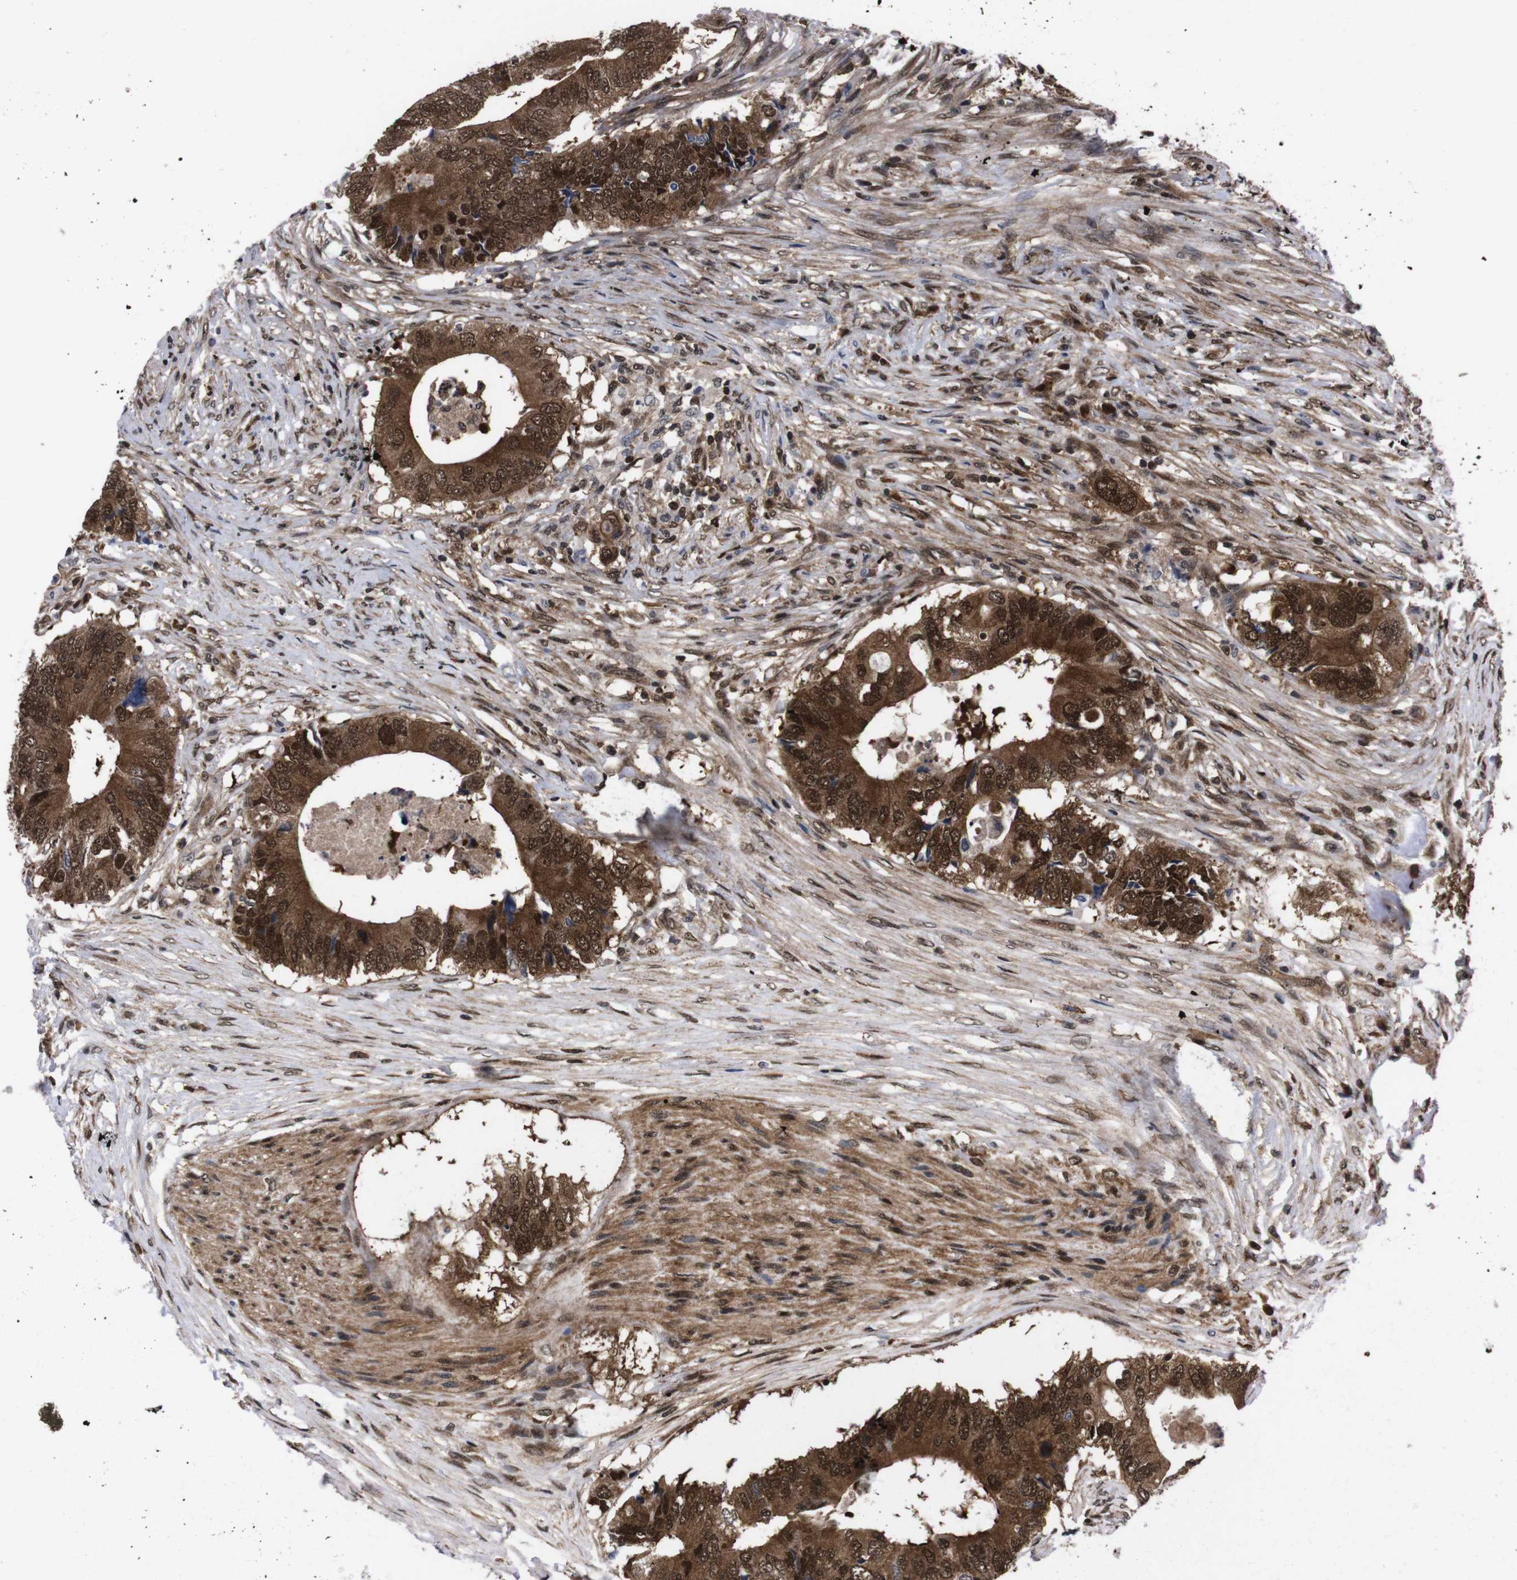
{"staining": {"intensity": "strong", "quantity": ">75%", "location": "cytoplasmic/membranous,nuclear"}, "tissue": "colorectal cancer", "cell_type": "Tumor cells", "image_type": "cancer", "snomed": [{"axis": "morphology", "description": "Adenocarcinoma, NOS"}, {"axis": "topography", "description": "Colon"}], "caption": "Colorectal cancer (adenocarcinoma) was stained to show a protein in brown. There is high levels of strong cytoplasmic/membranous and nuclear staining in approximately >75% of tumor cells. (Stains: DAB in brown, nuclei in blue, Microscopy: brightfield microscopy at high magnification).", "gene": "UBQLN2", "patient": {"sex": "male", "age": 71}}